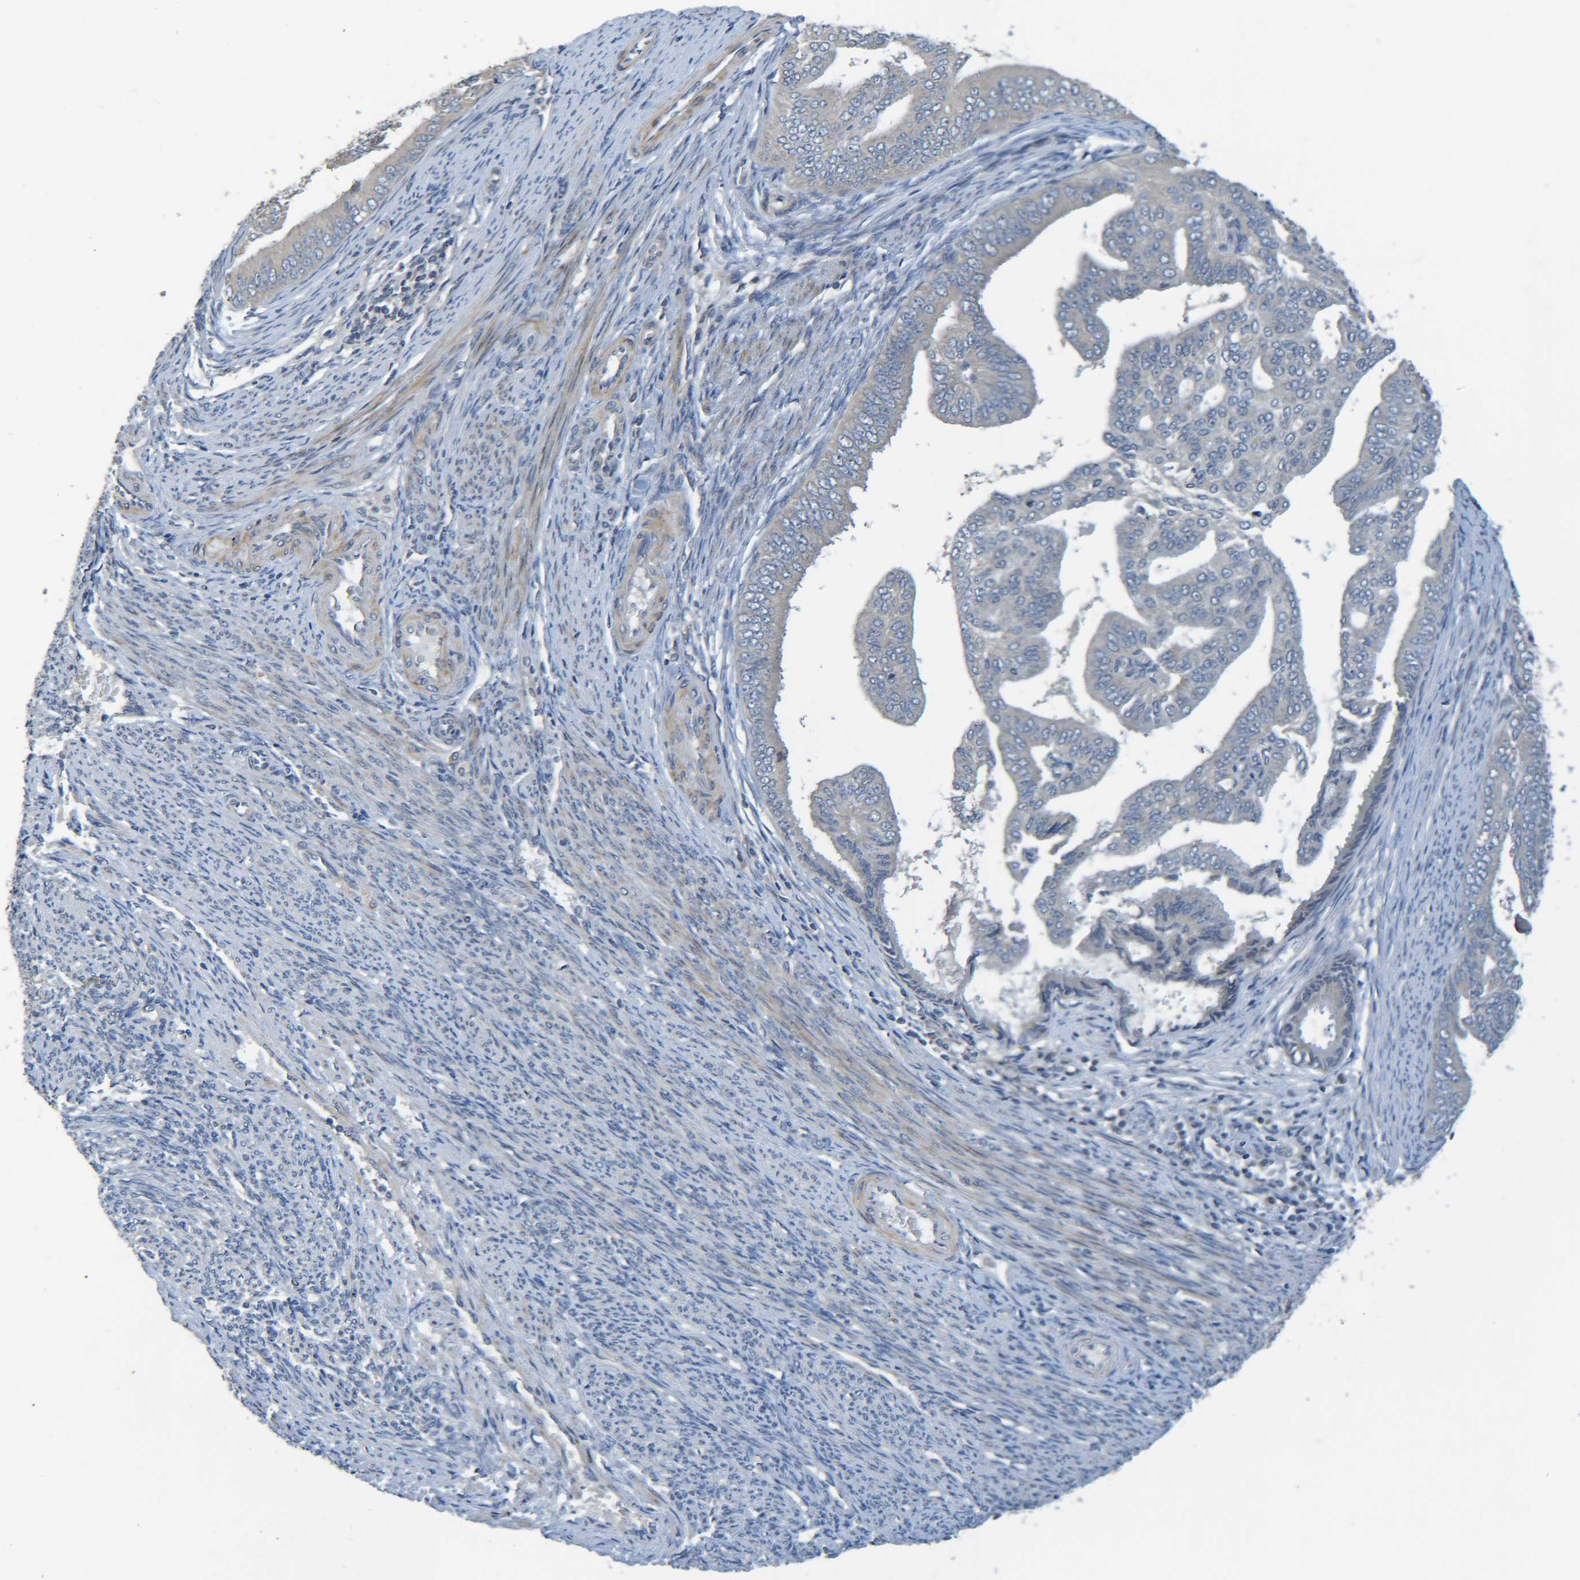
{"staining": {"intensity": "negative", "quantity": "none", "location": "none"}, "tissue": "endometrial cancer", "cell_type": "Tumor cells", "image_type": "cancer", "snomed": [{"axis": "morphology", "description": "Adenocarcinoma, NOS"}, {"axis": "topography", "description": "Endometrium"}], "caption": "Tumor cells are negative for protein expression in human adenocarcinoma (endometrial).", "gene": "CYP4F2", "patient": {"sex": "female", "age": 58}}